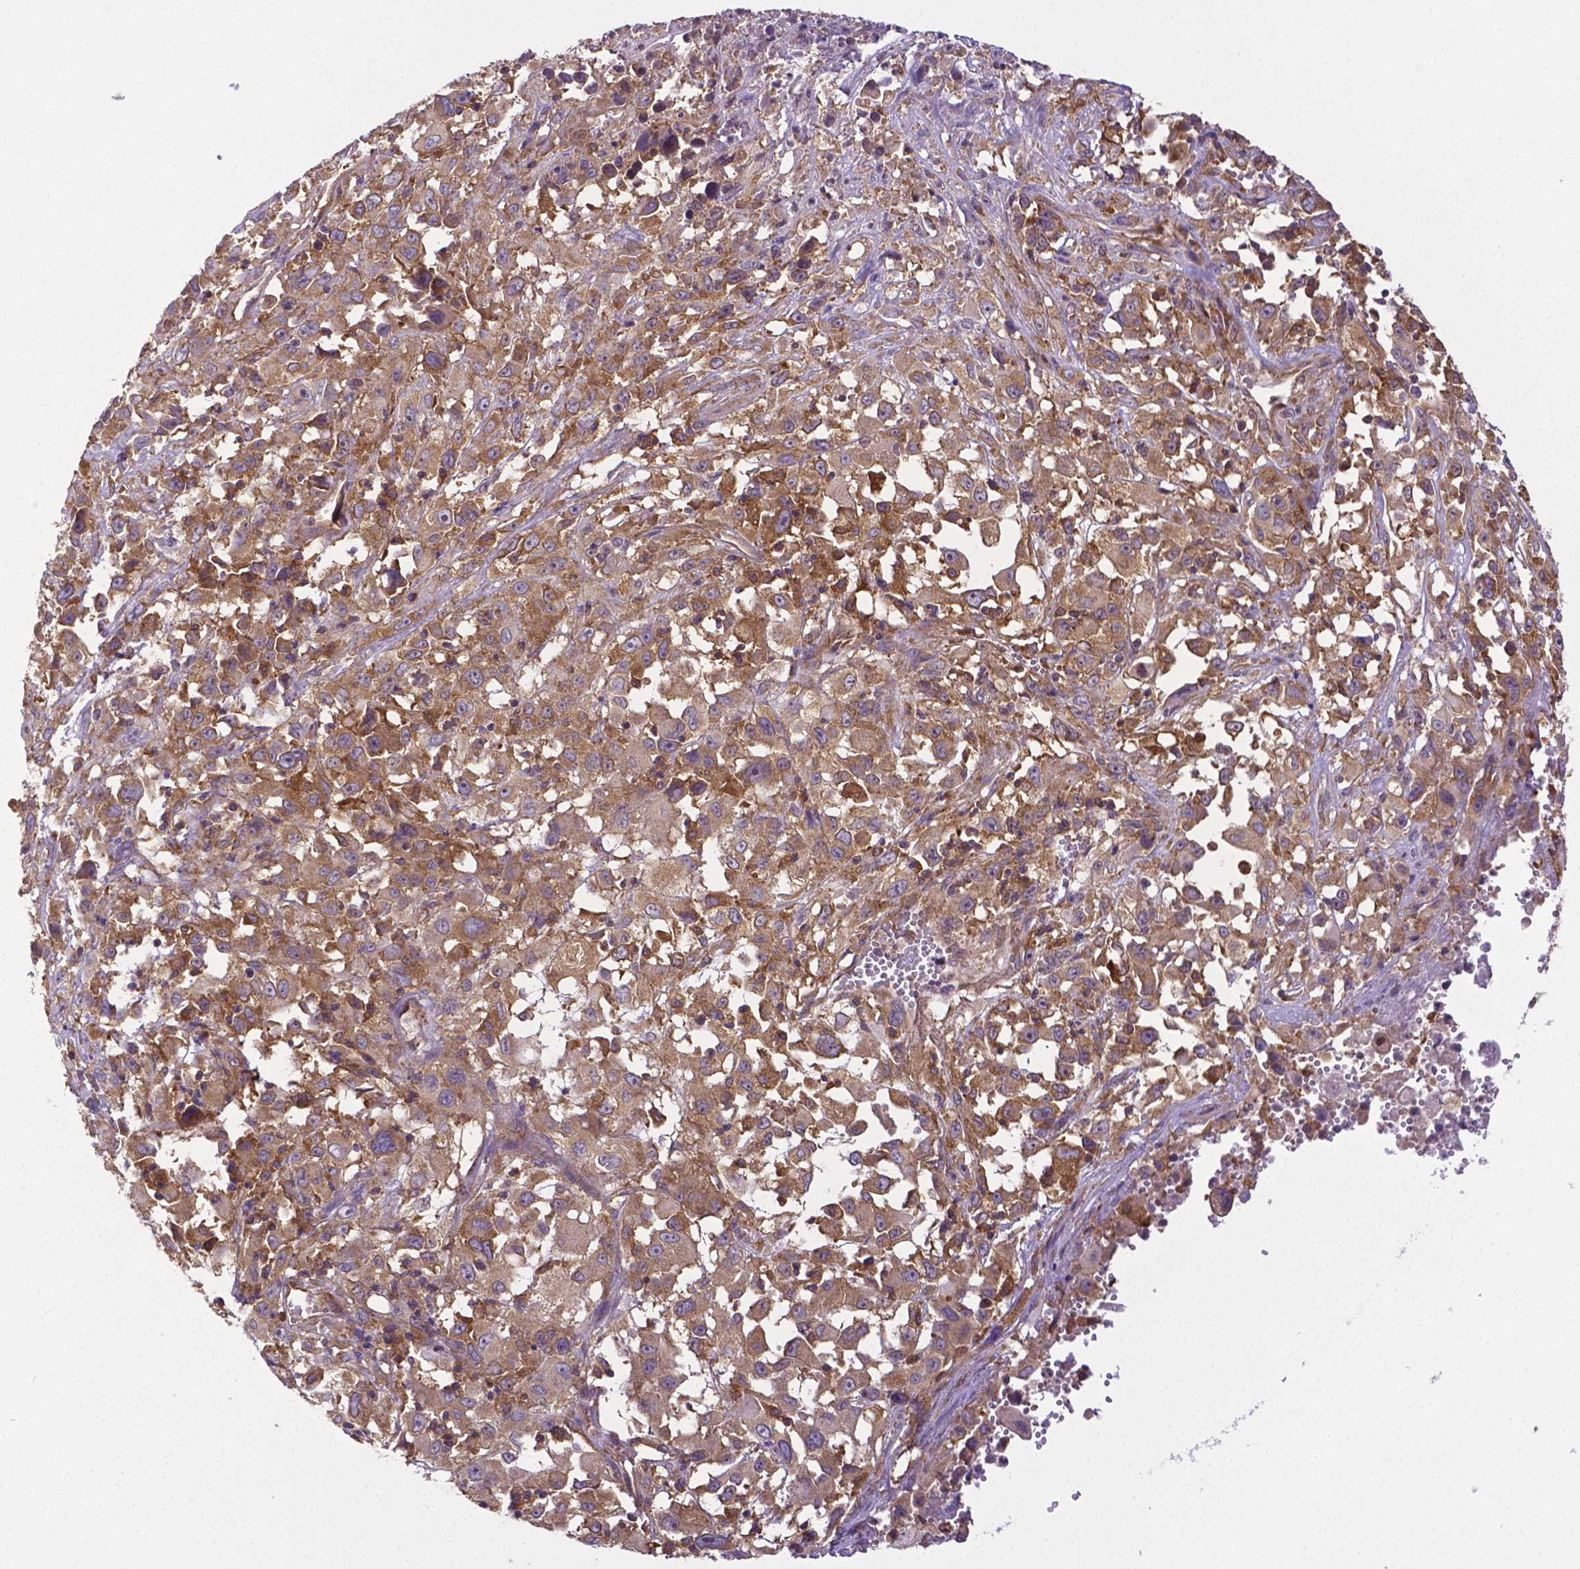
{"staining": {"intensity": "moderate", "quantity": ">75%", "location": "cytoplasmic/membranous"}, "tissue": "melanoma", "cell_type": "Tumor cells", "image_type": "cancer", "snomed": [{"axis": "morphology", "description": "Malignant melanoma, Metastatic site"}, {"axis": "topography", "description": "Soft tissue"}], "caption": "This micrograph exhibits melanoma stained with immunohistochemistry (IHC) to label a protein in brown. The cytoplasmic/membranous of tumor cells show moderate positivity for the protein. Nuclei are counter-stained blue.", "gene": "DICER1", "patient": {"sex": "male", "age": 50}}